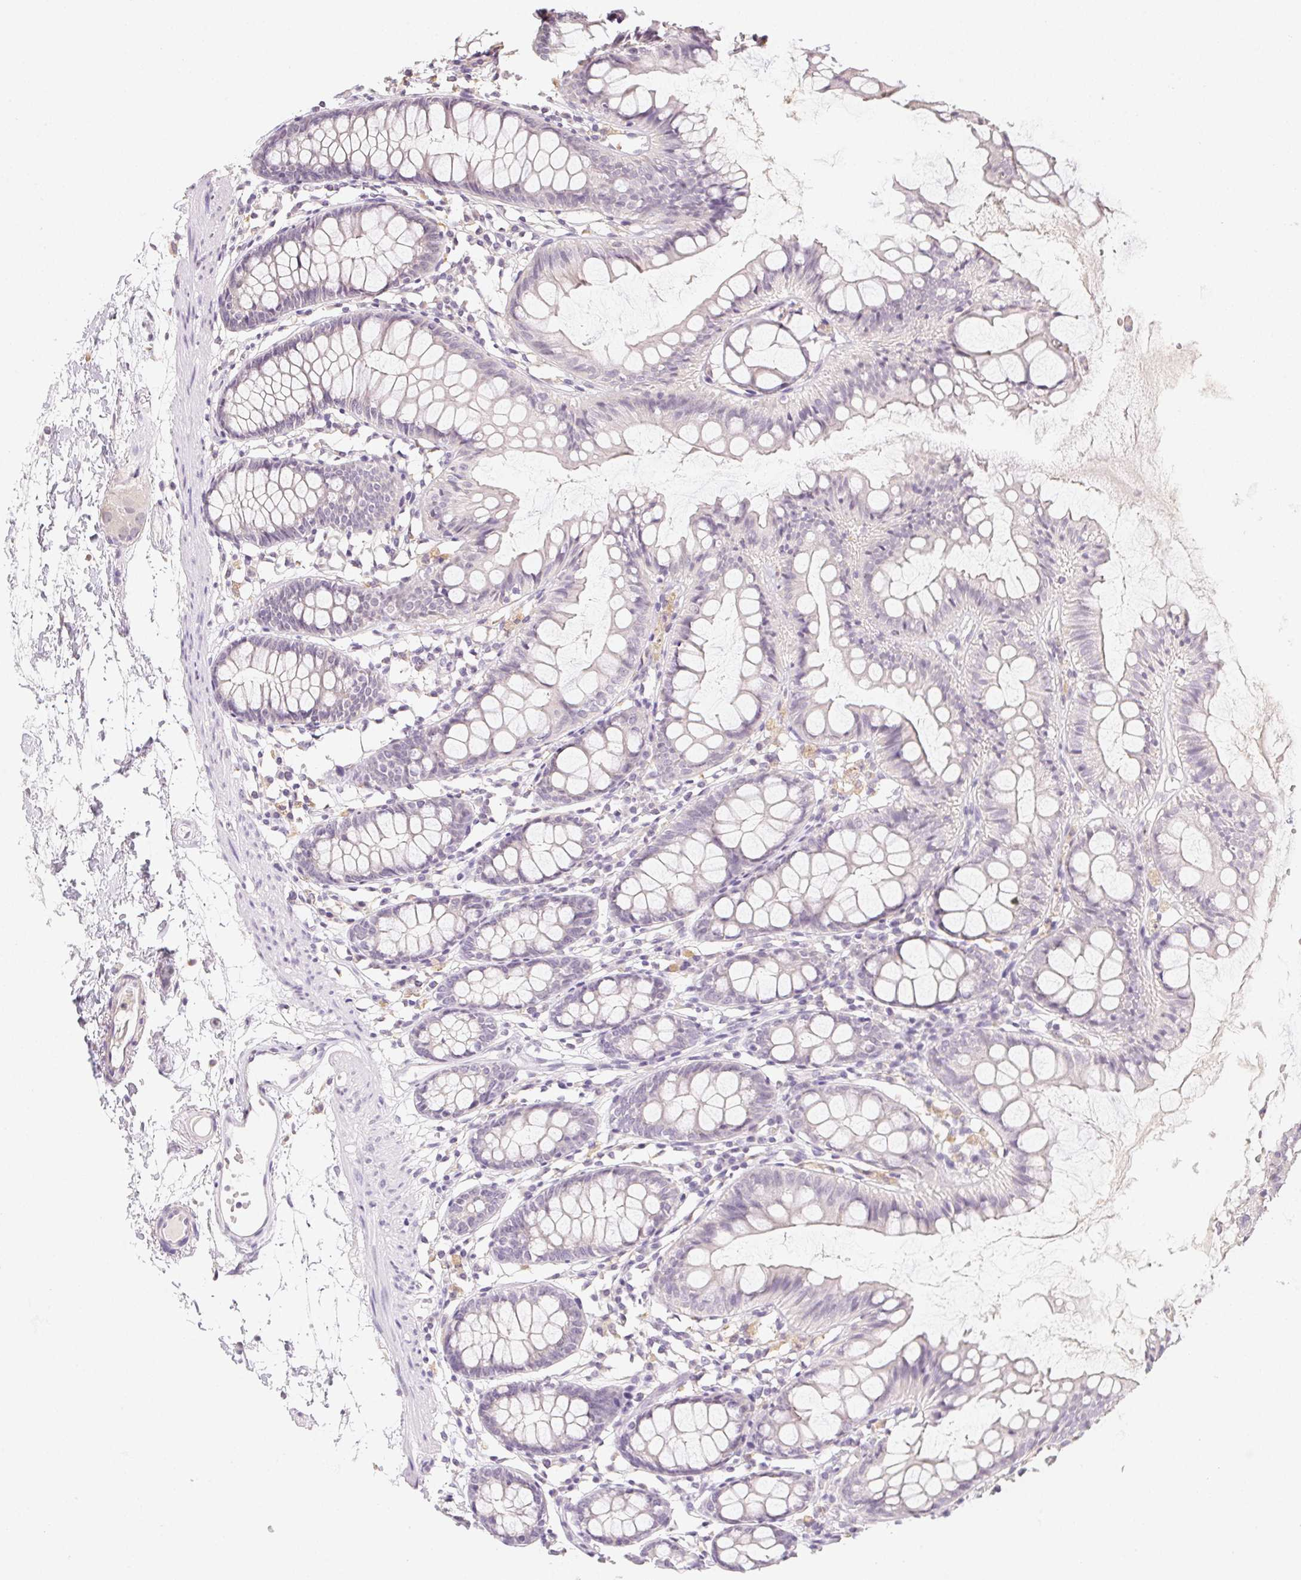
{"staining": {"intensity": "negative", "quantity": "none", "location": "none"}, "tissue": "colon", "cell_type": "Endothelial cells", "image_type": "normal", "snomed": [{"axis": "morphology", "description": "Normal tissue, NOS"}, {"axis": "topography", "description": "Colon"}], "caption": "The micrograph displays no significant staining in endothelial cells of colon.", "gene": "SLC6A18", "patient": {"sex": "female", "age": 84}}